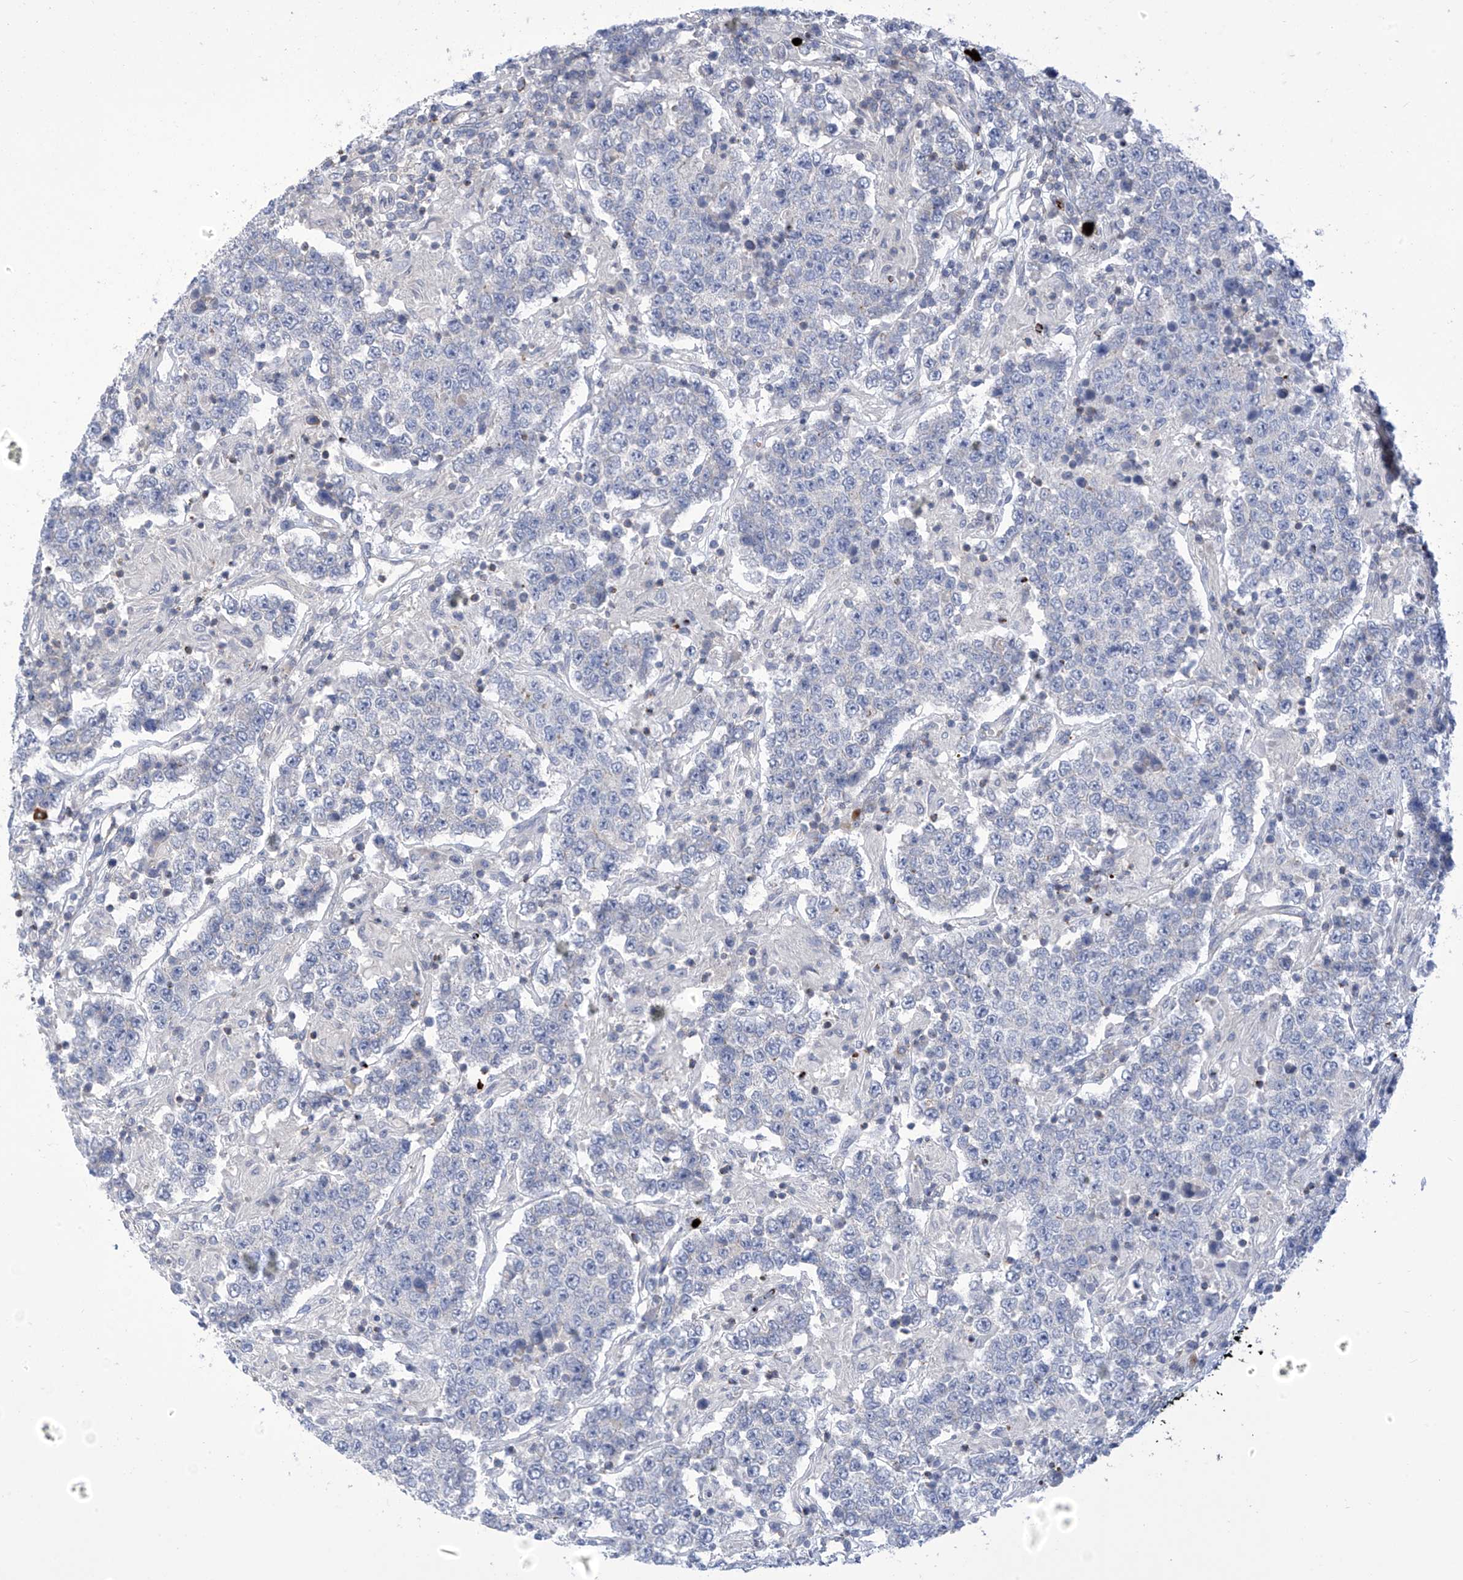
{"staining": {"intensity": "negative", "quantity": "none", "location": "none"}, "tissue": "testis cancer", "cell_type": "Tumor cells", "image_type": "cancer", "snomed": [{"axis": "morphology", "description": "Normal tissue, NOS"}, {"axis": "morphology", "description": "Urothelial carcinoma, High grade"}, {"axis": "morphology", "description": "Seminoma, NOS"}, {"axis": "morphology", "description": "Carcinoma, Embryonal, NOS"}, {"axis": "topography", "description": "Urinary bladder"}, {"axis": "topography", "description": "Testis"}], "caption": "Tumor cells show no significant protein expression in testis cancer.", "gene": "IBA57", "patient": {"sex": "male", "age": 41}}